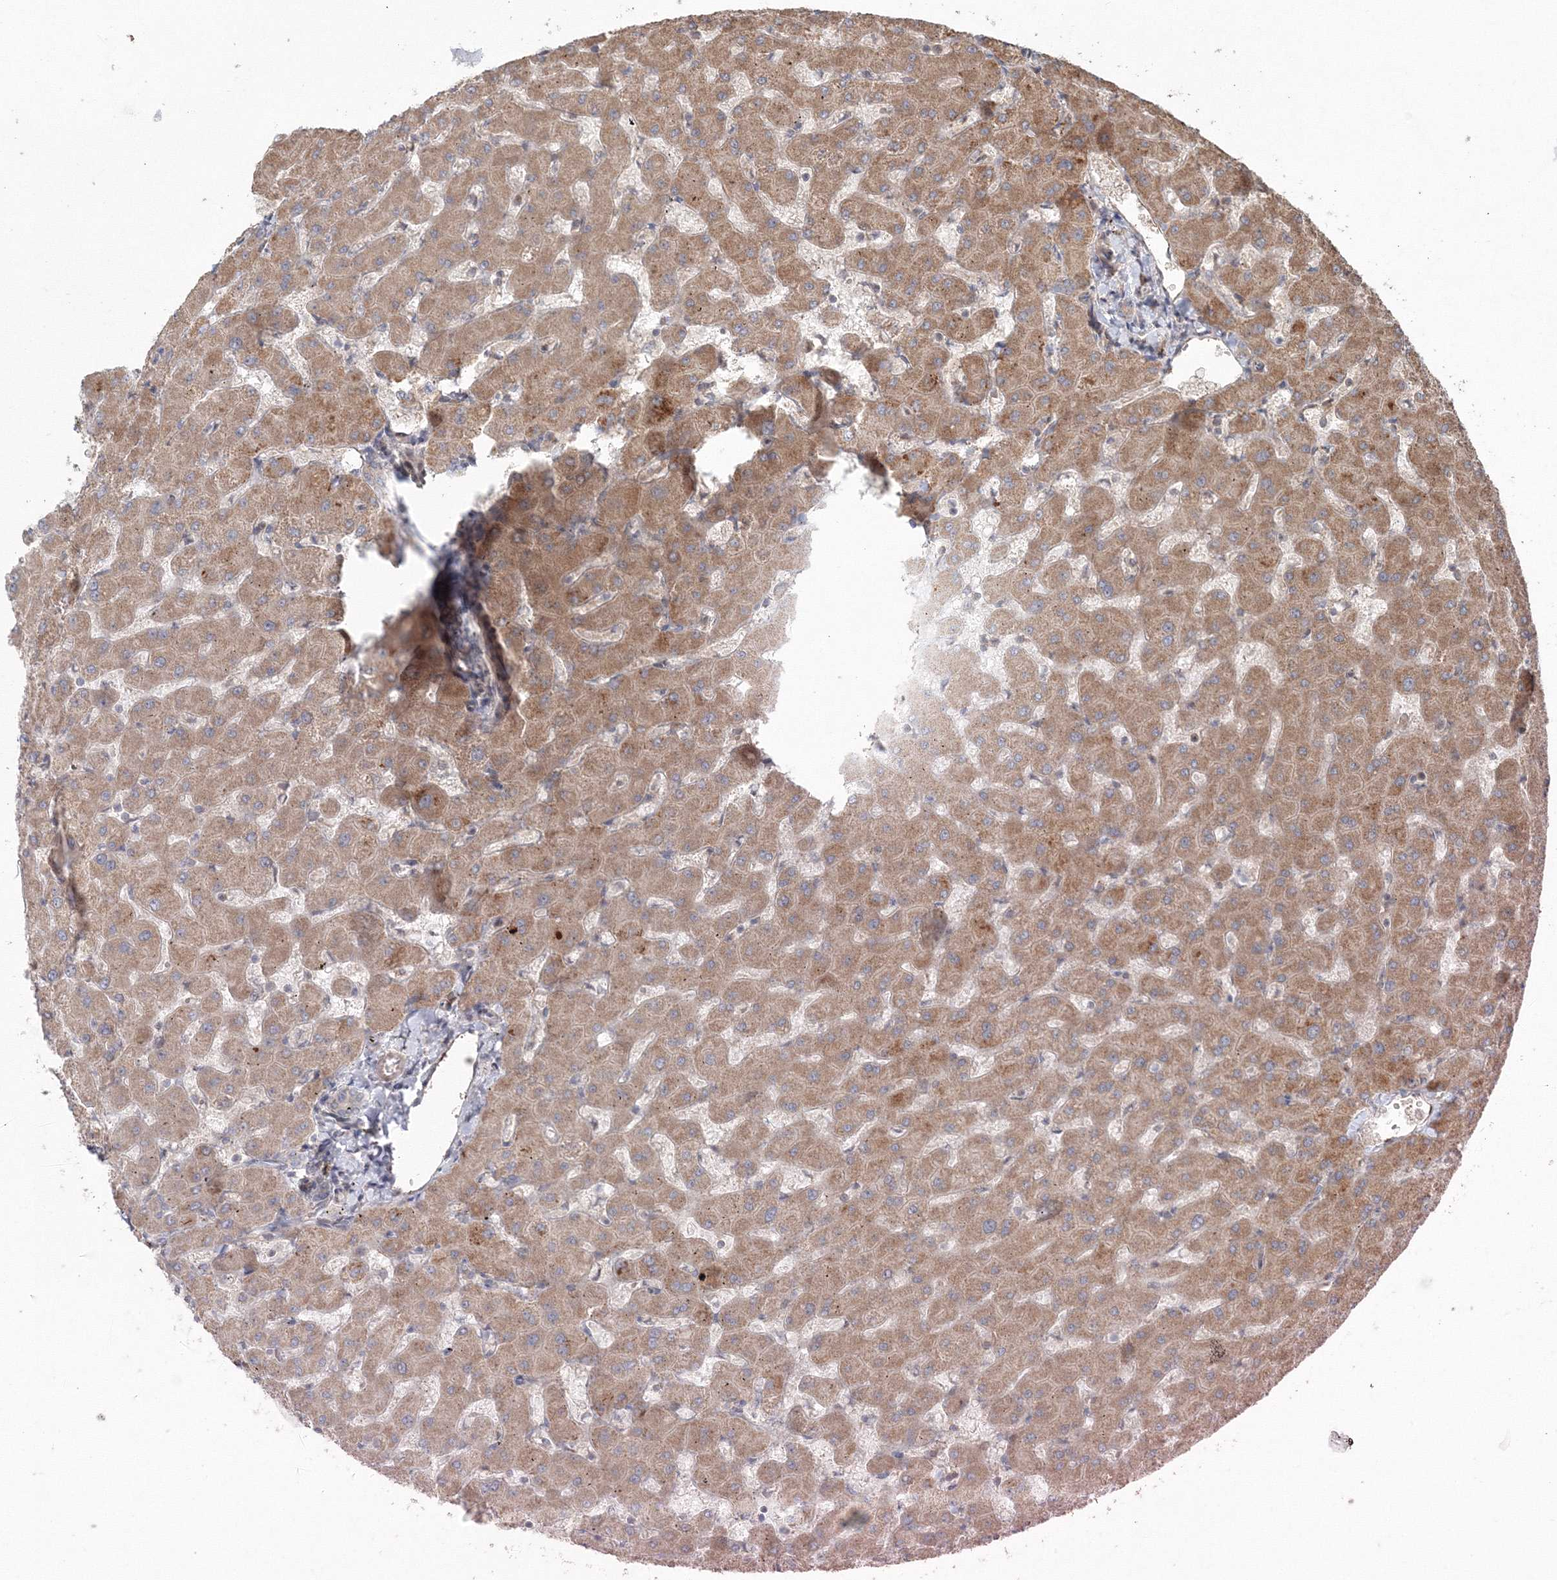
{"staining": {"intensity": "weak", "quantity": ">75%", "location": "cytoplasmic/membranous"}, "tissue": "liver", "cell_type": "Cholangiocytes", "image_type": "normal", "snomed": [{"axis": "morphology", "description": "Normal tissue, NOS"}, {"axis": "topography", "description": "Liver"}], "caption": "Immunohistochemical staining of unremarkable liver shows >75% levels of weak cytoplasmic/membranous protein positivity in approximately >75% of cholangiocytes.", "gene": "ANAPC16", "patient": {"sex": "female", "age": 63}}